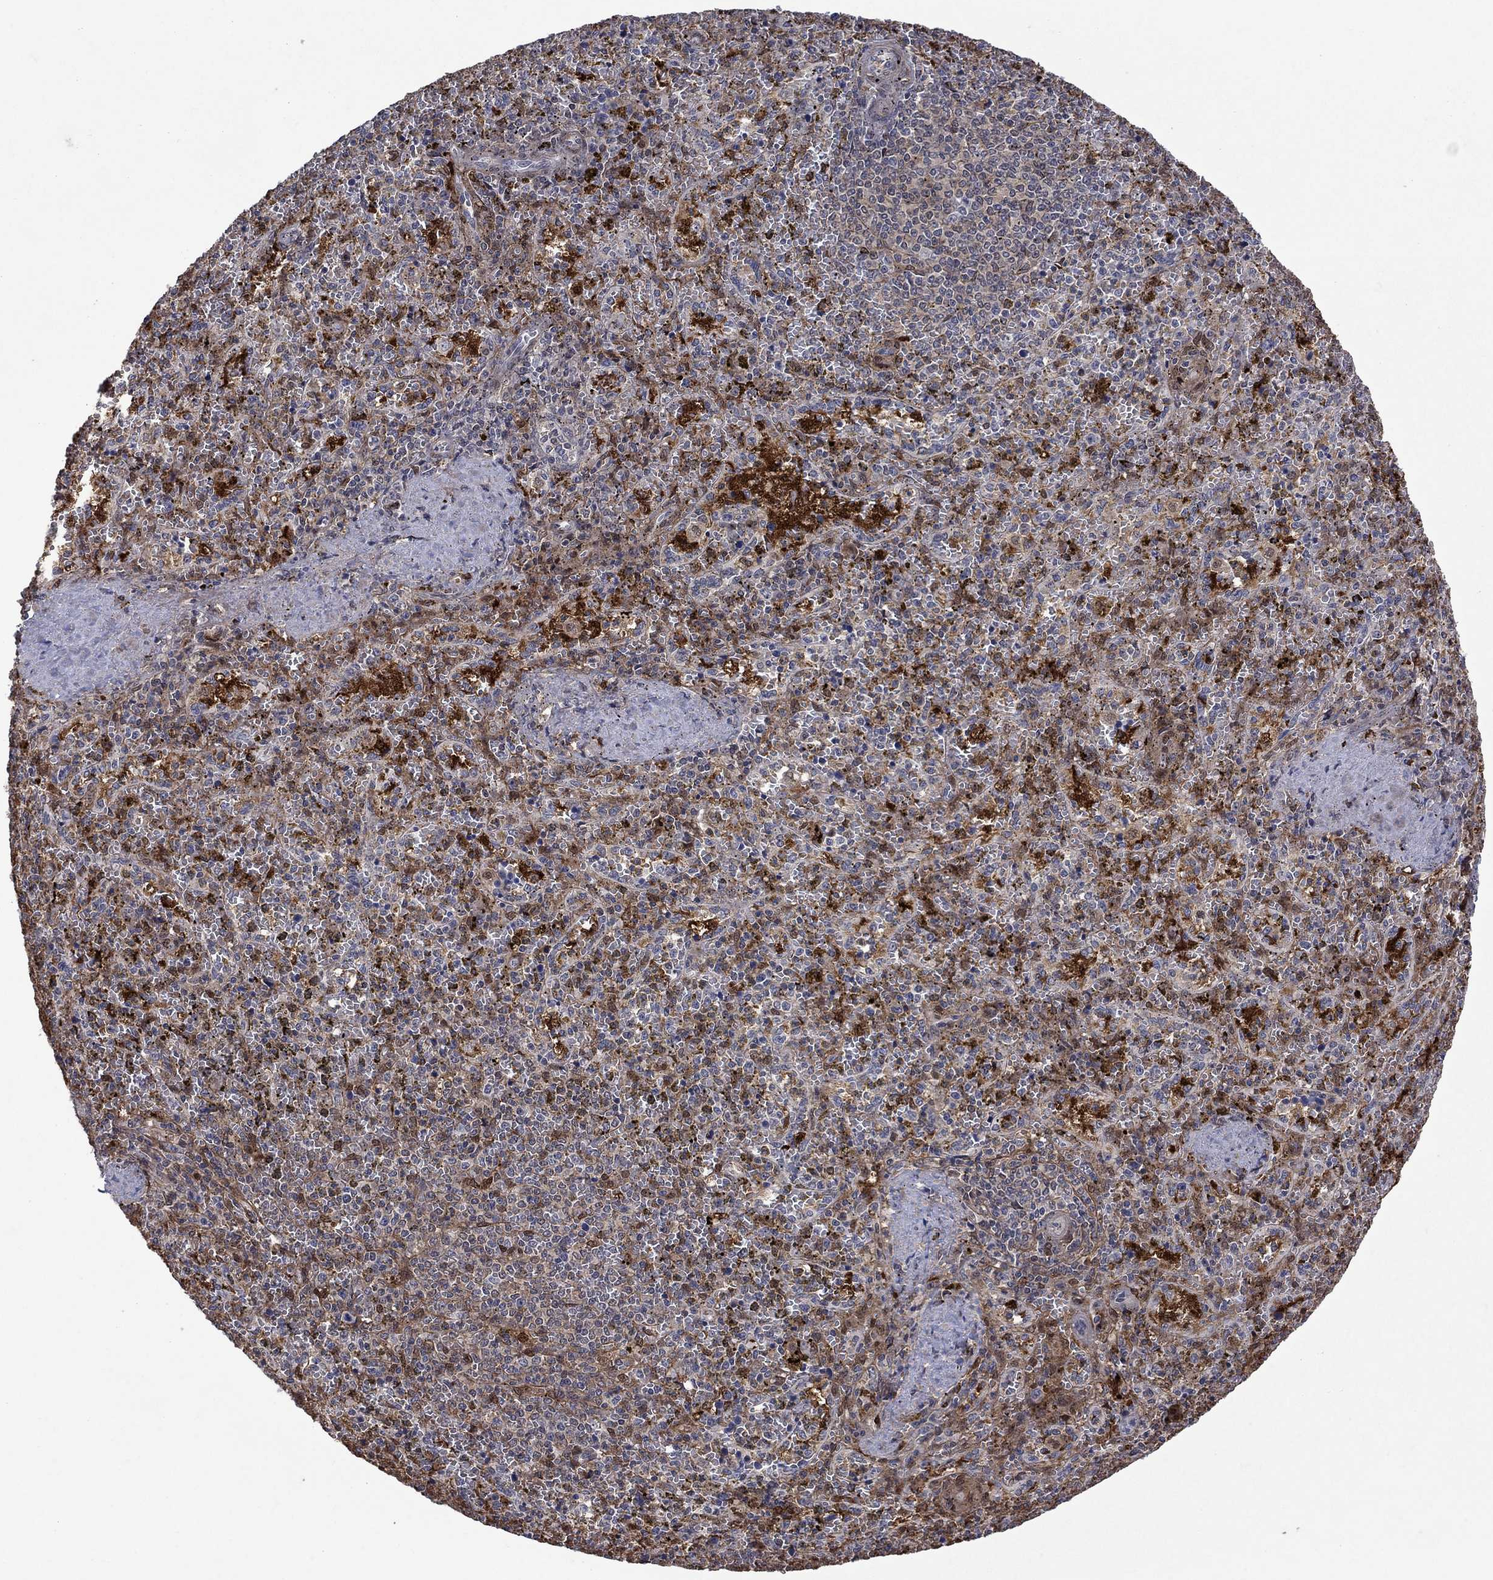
{"staining": {"intensity": "negative", "quantity": "none", "location": "none"}, "tissue": "spleen", "cell_type": "Cells in red pulp", "image_type": "normal", "snomed": [{"axis": "morphology", "description": "Normal tissue, NOS"}, {"axis": "topography", "description": "Spleen"}], "caption": "Immunohistochemistry (IHC) micrograph of benign spleen: spleen stained with DAB (3,3'-diaminobenzidine) displays no significant protein positivity in cells in red pulp.", "gene": "CBR1", "patient": {"sex": "female", "age": 50}}